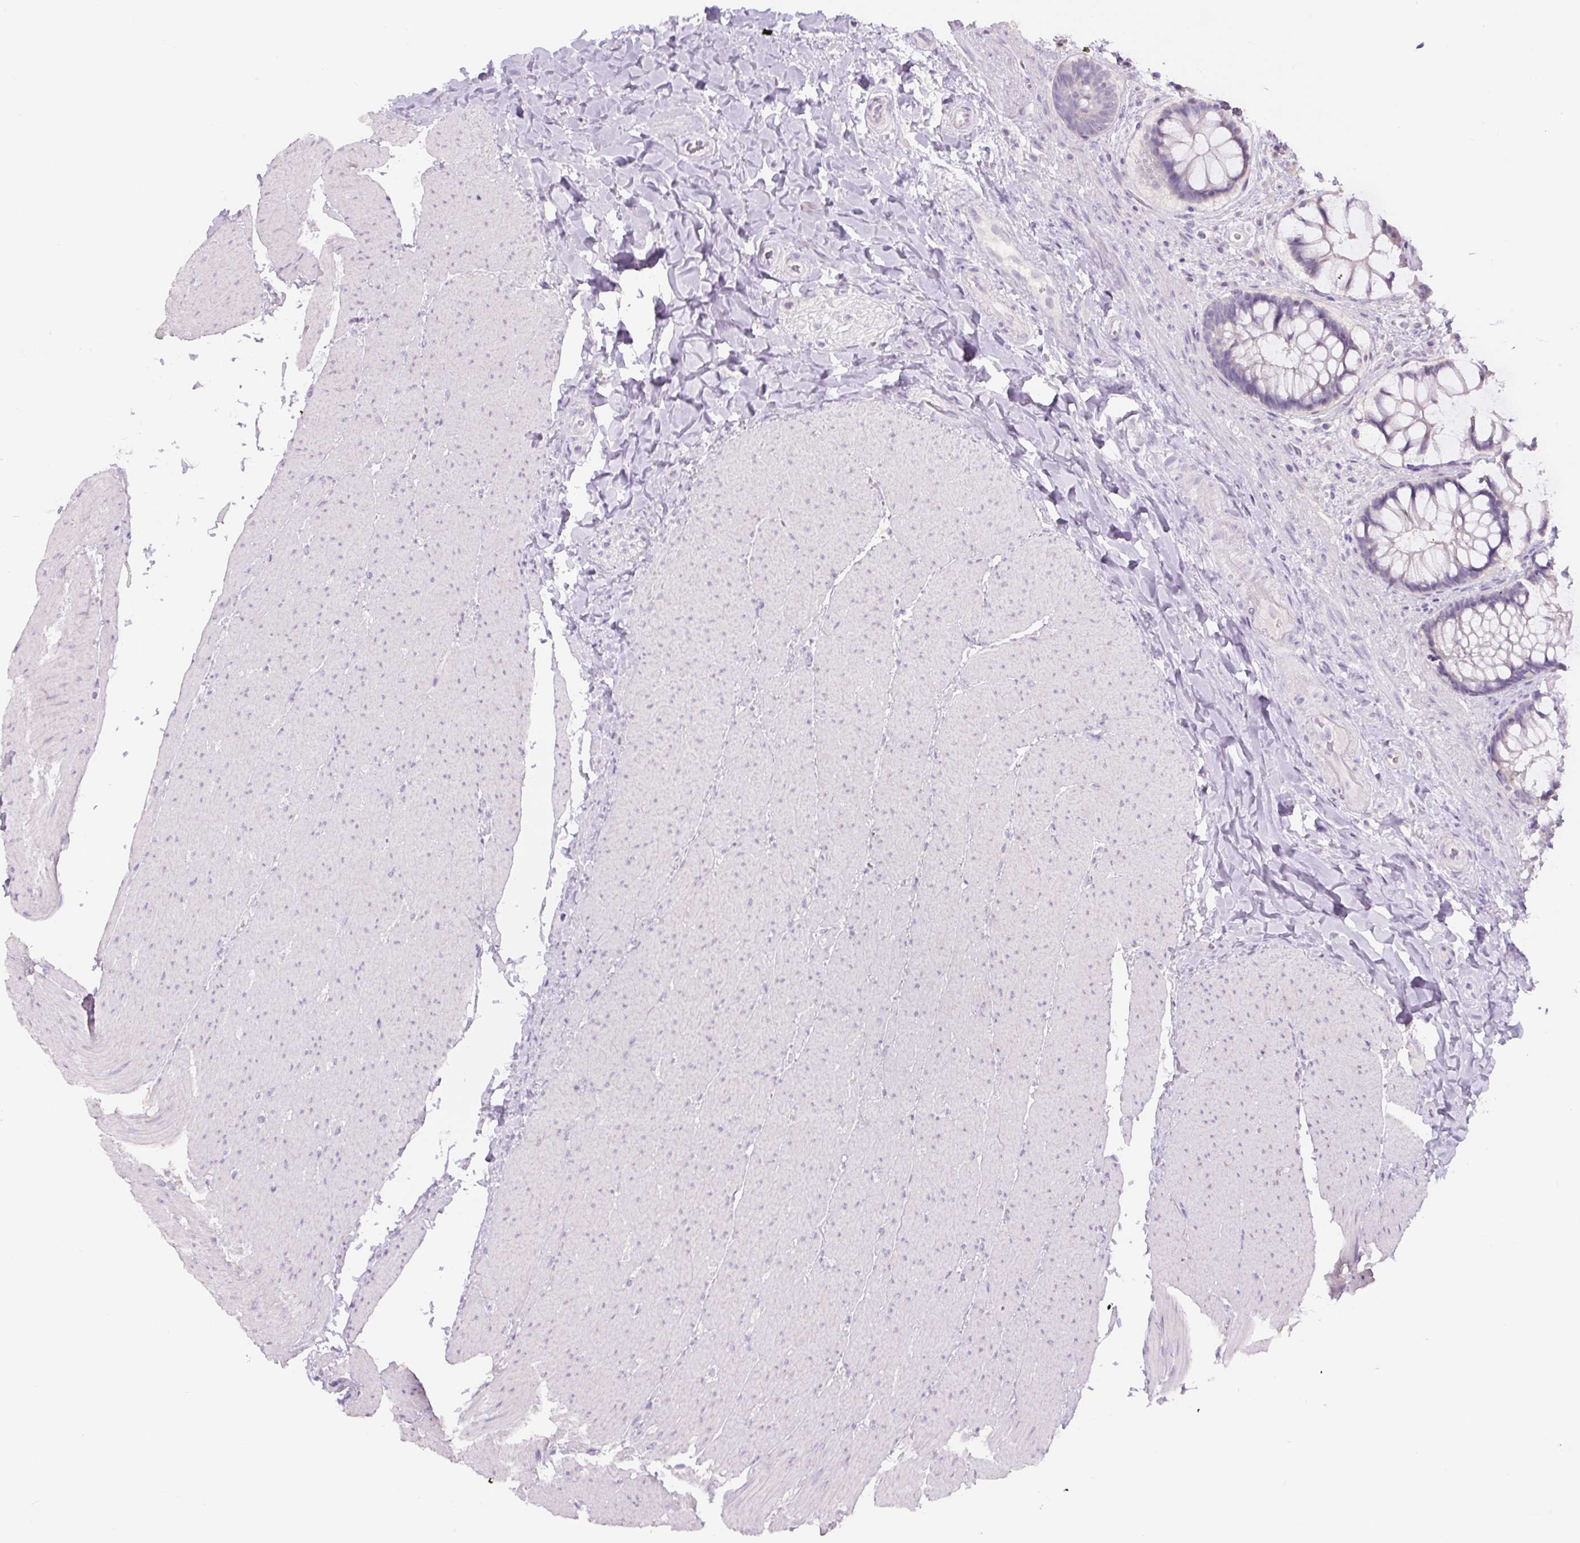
{"staining": {"intensity": "negative", "quantity": "none", "location": "none"}, "tissue": "rectum", "cell_type": "Glandular cells", "image_type": "normal", "snomed": [{"axis": "morphology", "description": "Normal tissue, NOS"}, {"axis": "topography", "description": "Rectum"}], "caption": "Protein analysis of benign rectum reveals no significant staining in glandular cells.", "gene": "SIX1", "patient": {"sex": "female", "age": 58}}